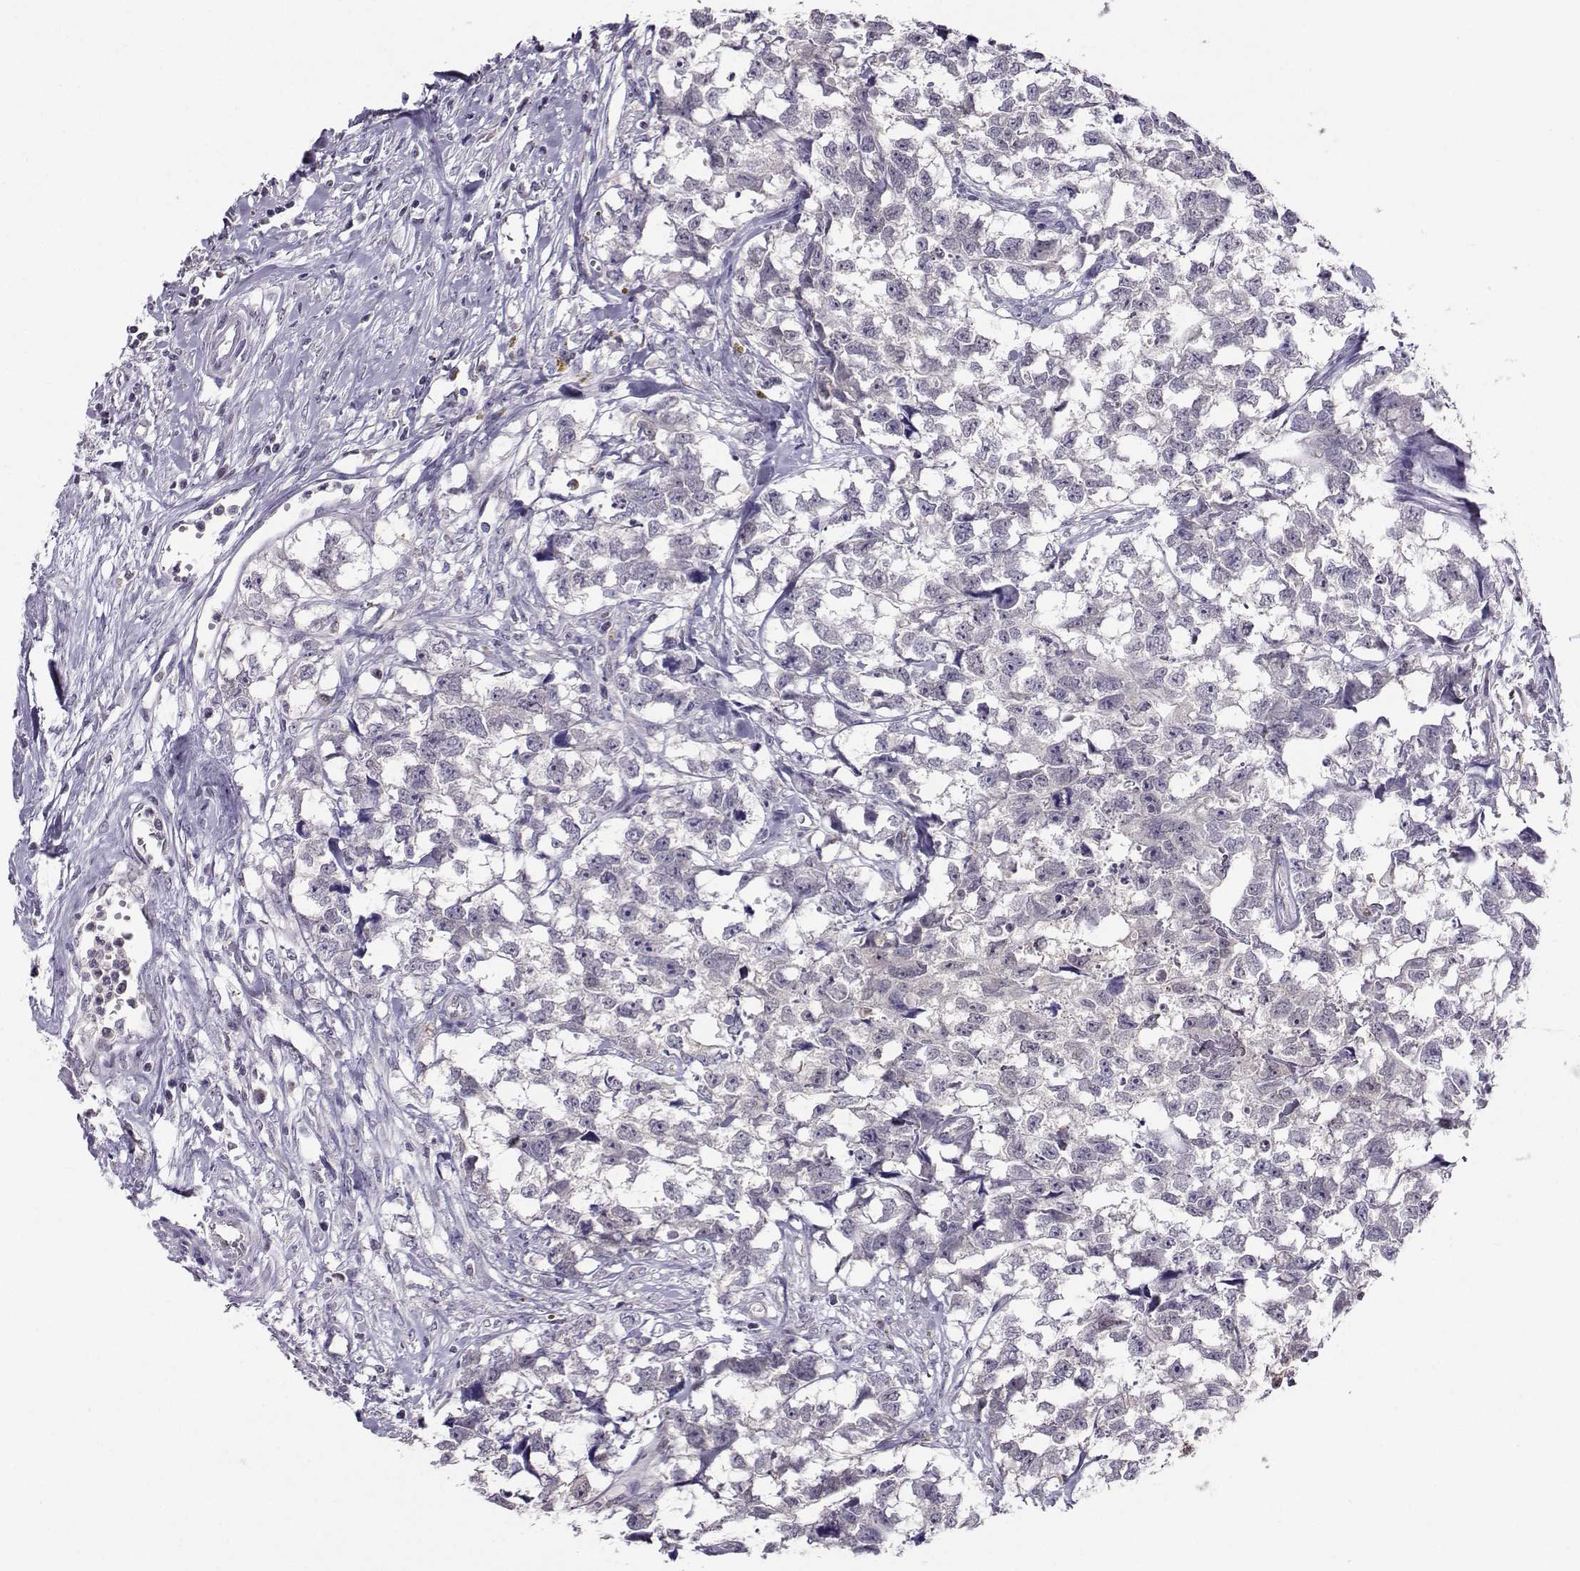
{"staining": {"intensity": "negative", "quantity": "none", "location": "none"}, "tissue": "testis cancer", "cell_type": "Tumor cells", "image_type": "cancer", "snomed": [{"axis": "morphology", "description": "Carcinoma, Embryonal, NOS"}, {"axis": "morphology", "description": "Teratoma, malignant, NOS"}, {"axis": "topography", "description": "Testis"}], "caption": "Human testis cancer (embryonal carcinoma) stained for a protein using immunohistochemistry (IHC) displays no expression in tumor cells.", "gene": "PGK1", "patient": {"sex": "male", "age": 44}}